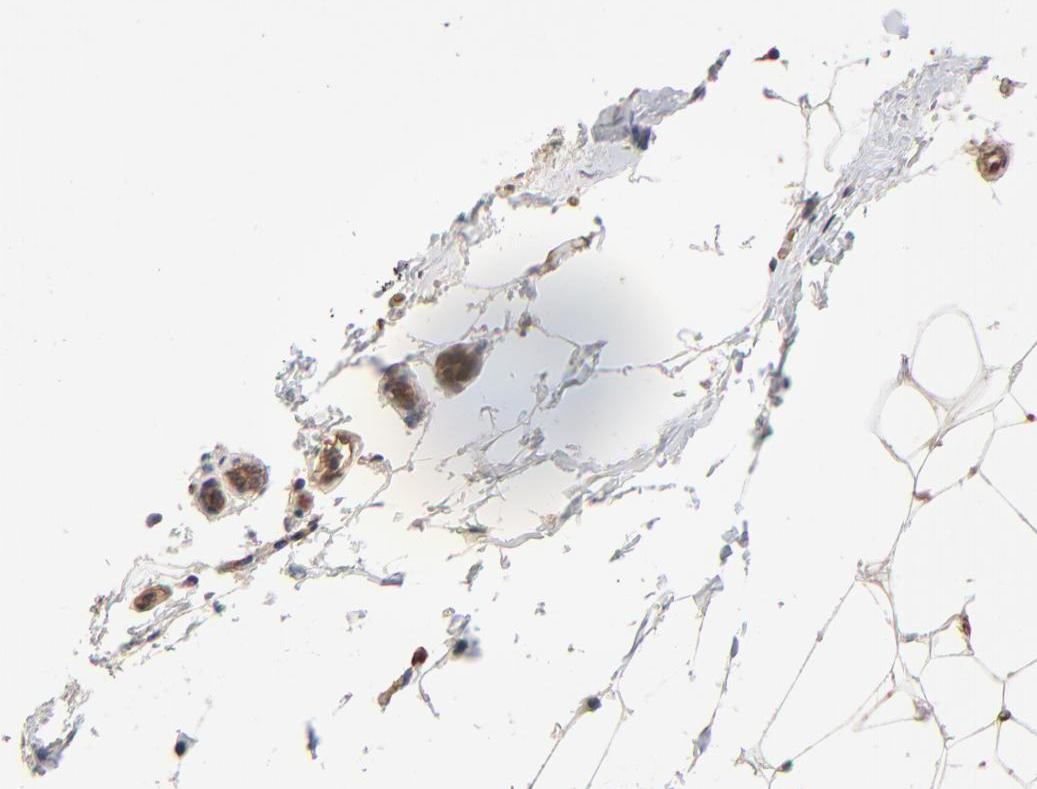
{"staining": {"intensity": "strong", "quantity": ">75%", "location": "cytoplasmic/membranous"}, "tissue": "breast cancer", "cell_type": "Tumor cells", "image_type": "cancer", "snomed": [{"axis": "morphology", "description": "Lobular carcinoma"}, {"axis": "topography", "description": "Breast"}], "caption": "Human breast lobular carcinoma stained for a protein (brown) demonstrates strong cytoplasmic/membranous positive positivity in about >75% of tumor cells.", "gene": "ABLIM3", "patient": {"sex": "female", "age": 55}}